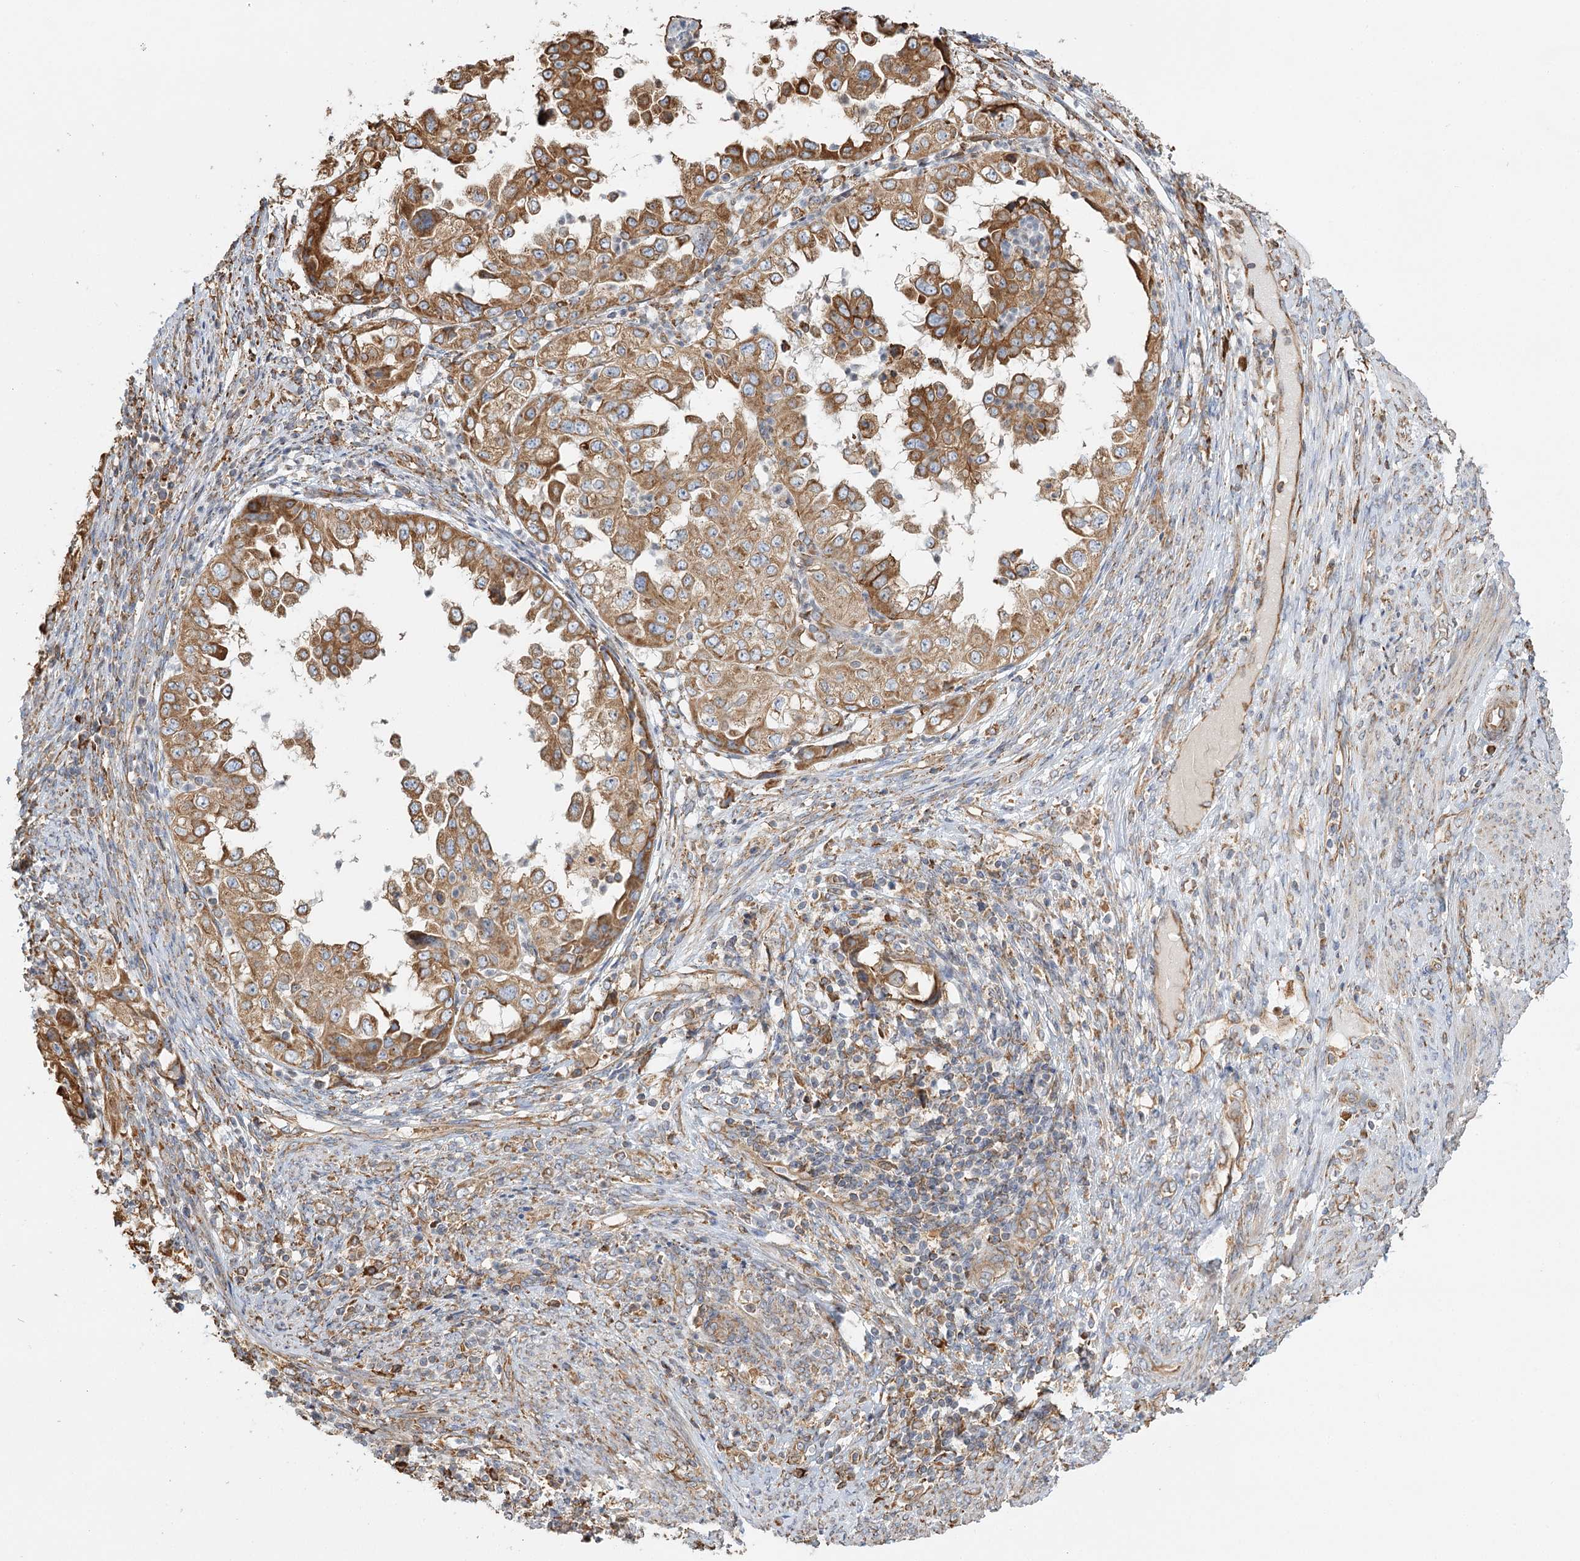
{"staining": {"intensity": "moderate", "quantity": ">75%", "location": "cytoplasmic/membranous"}, "tissue": "endometrial cancer", "cell_type": "Tumor cells", "image_type": "cancer", "snomed": [{"axis": "morphology", "description": "Adenocarcinoma, NOS"}, {"axis": "topography", "description": "Endometrium"}], "caption": "The photomicrograph reveals a brown stain indicating the presence of a protein in the cytoplasmic/membranous of tumor cells in adenocarcinoma (endometrial). (DAB IHC with brightfield microscopy, high magnification).", "gene": "TAS1R1", "patient": {"sex": "female", "age": 85}}